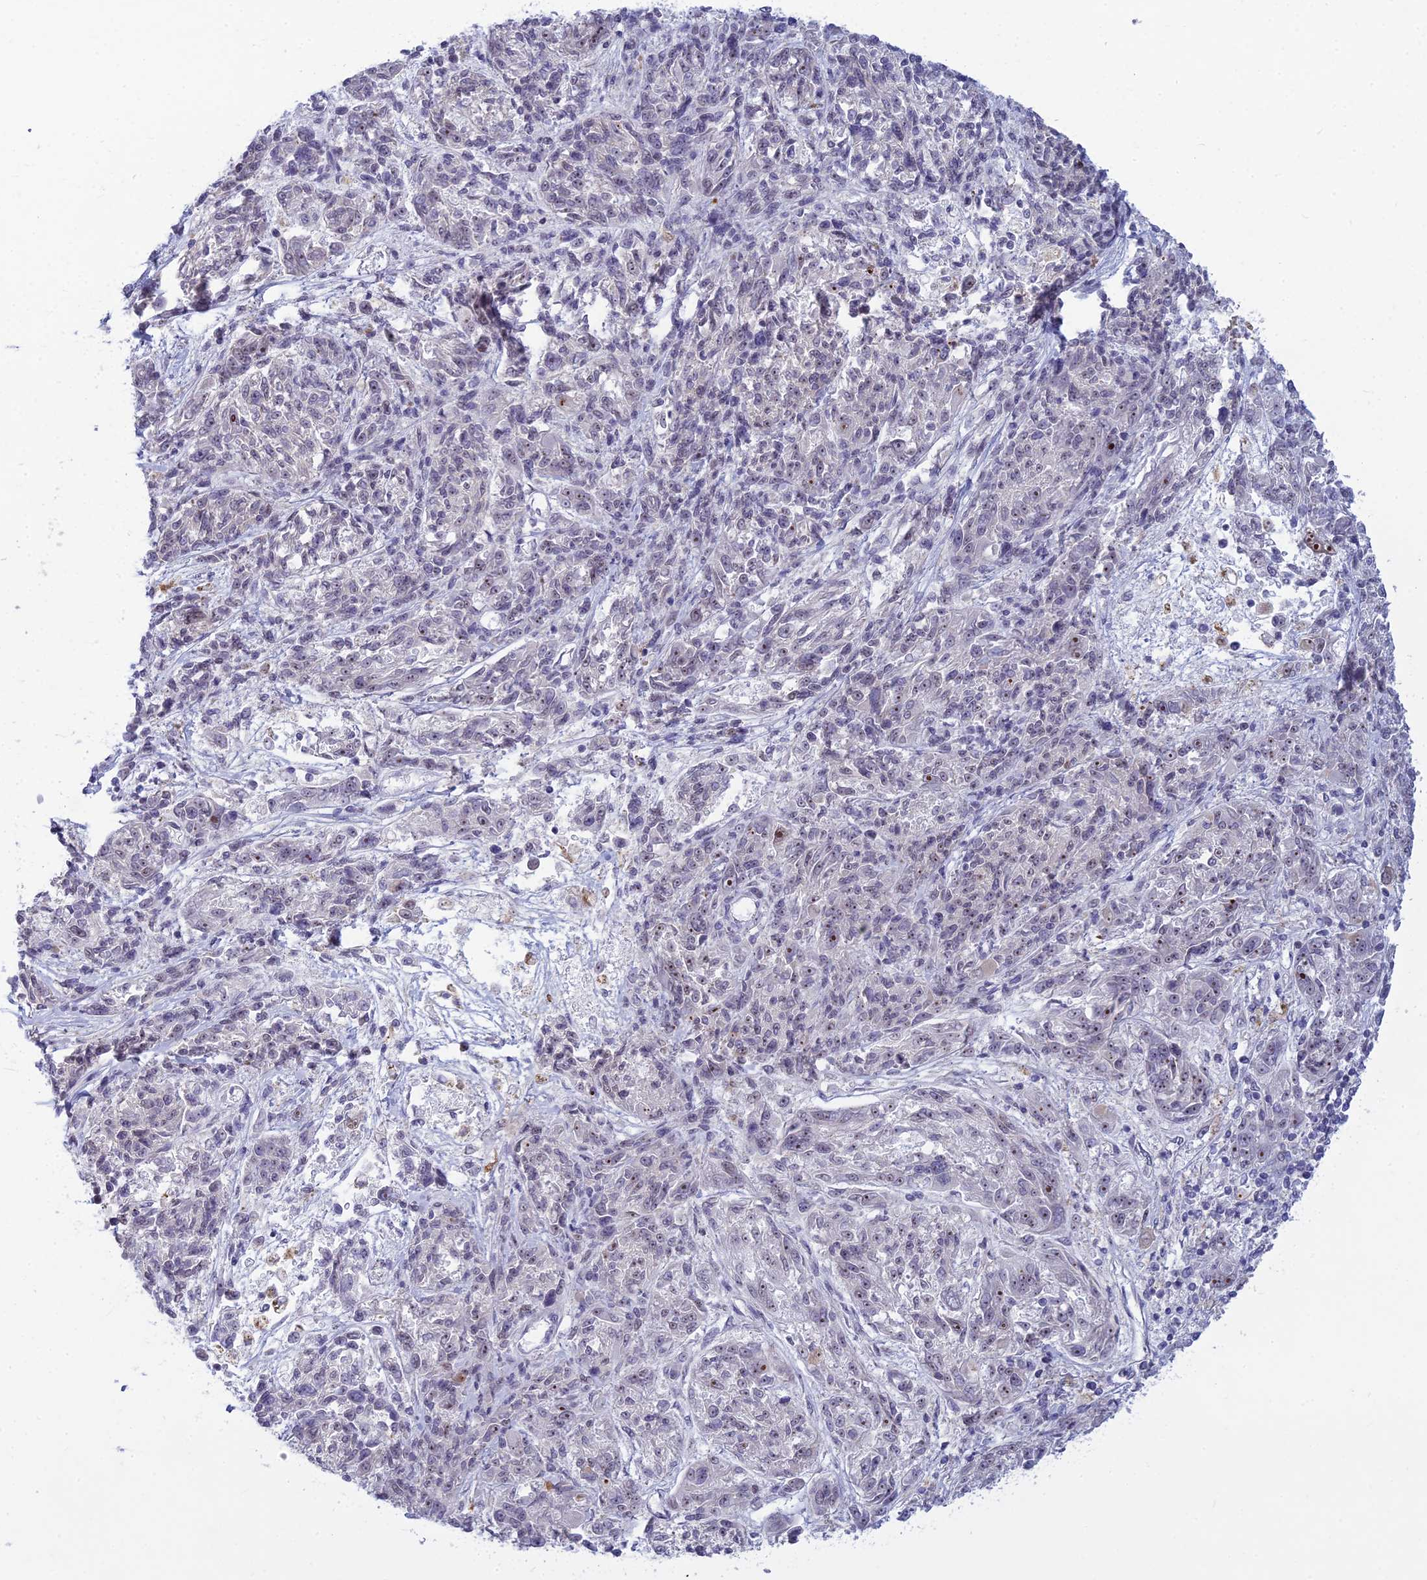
{"staining": {"intensity": "negative", "quantity": "none", "location": "none"}, "tissue": "melanoma", "cell_type": "Tumor cells", "image_type": "cancer", "snomed": [{"axis": "morphology", "description": "Malignant melanoma, NOS"}, {"axis": "topography", "description": "Skin"}], "caption": "Human melanoma stained for a protein using immunohistochemistry reveals no positivity in tumor cells.", "gene": "DTX2", "patient": {"sex": "male", "age": 53}}